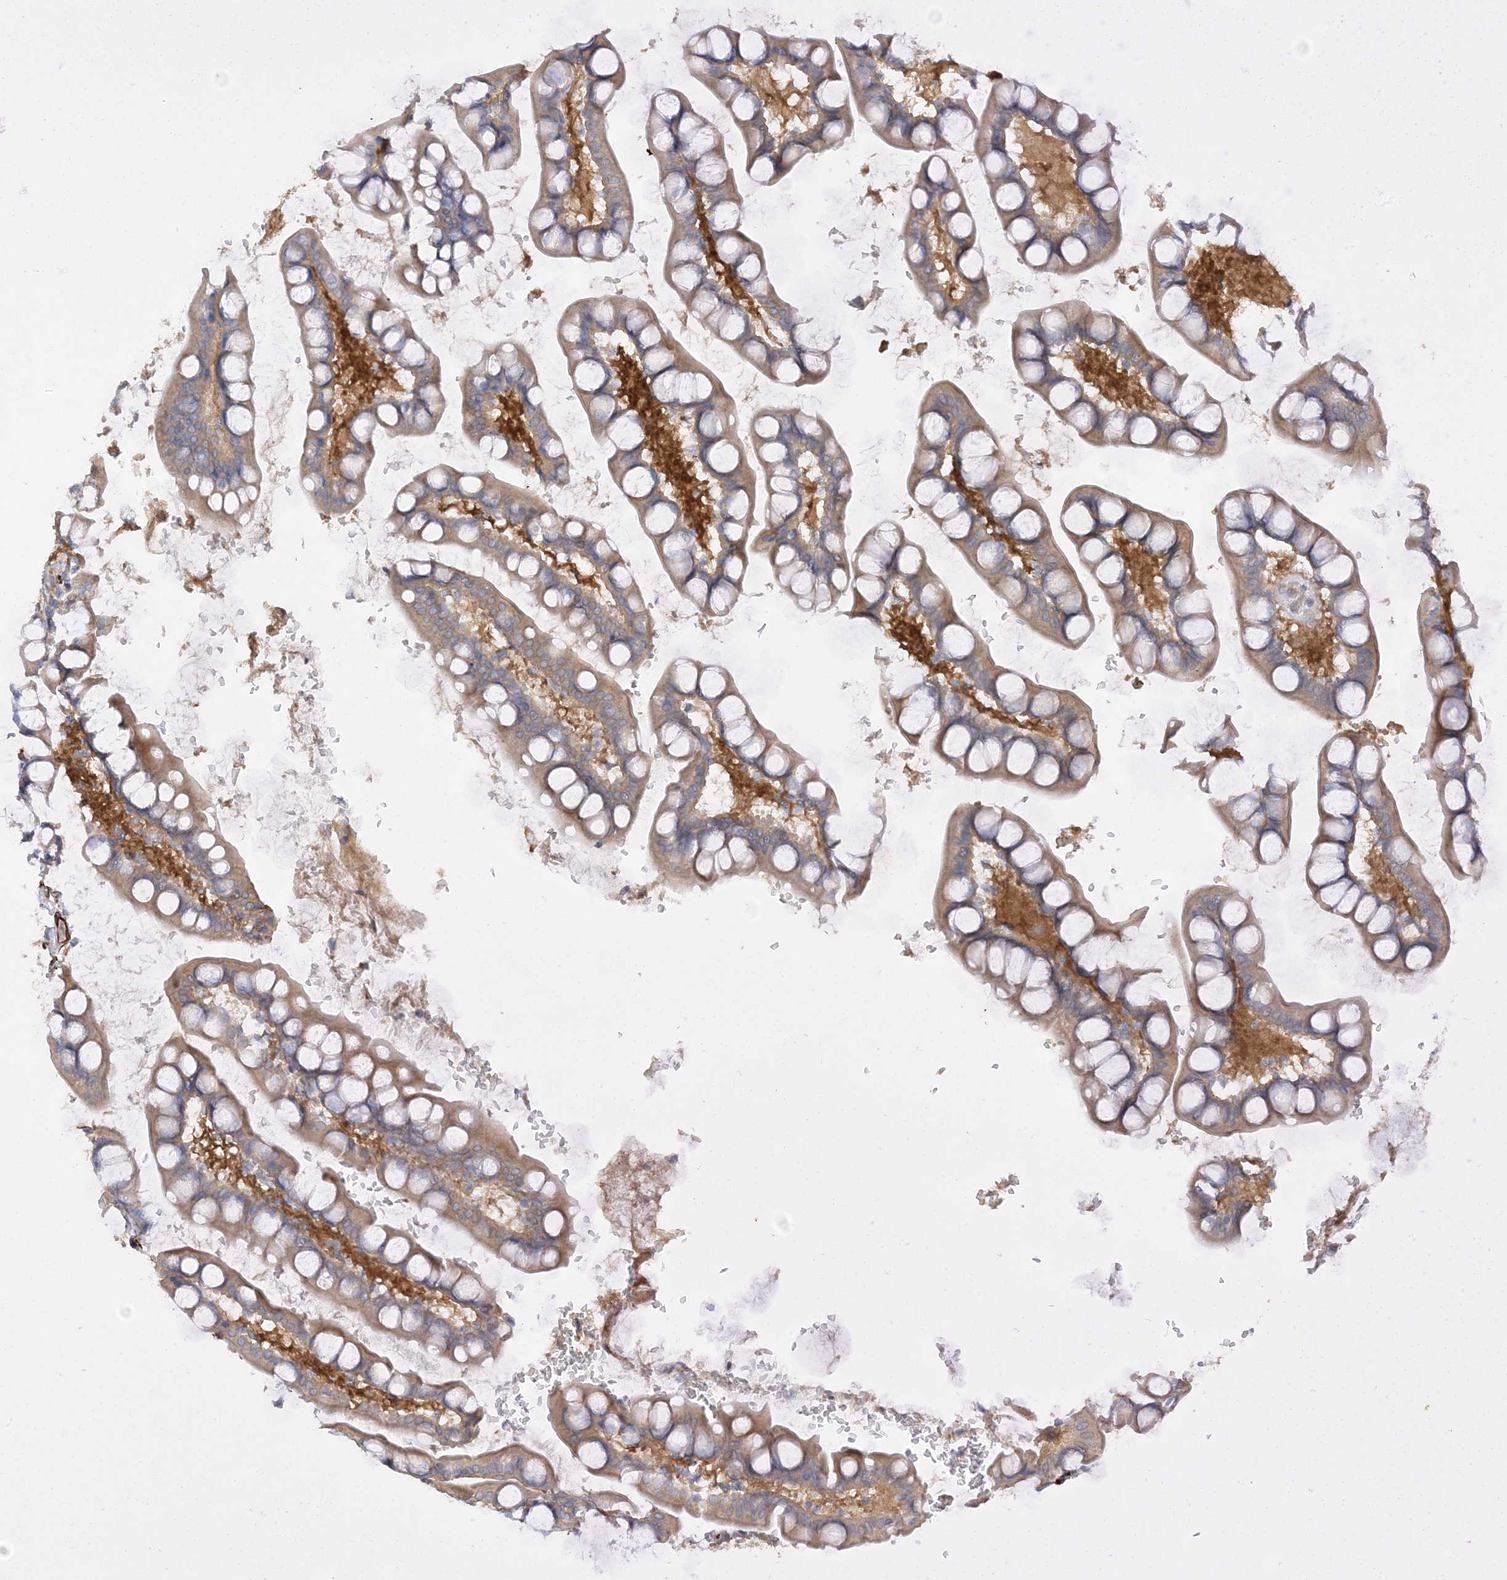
{"staining": {"intensity": "moderate", "quantity": ">75%", "location": "cytoplasmic/membranous"}, "tissue": "small intestine", "cell_type": "Glandular cells", "image_type": "normal", "snomed": [{"axis": "morphology", "description": "Normal tissue, NOS"}, {"axis": "topography", "description": "Small intestine"}], "caption": "A histopathology image showing moderate cytoplasmic/membranous staining in approximately >75% of glandular cells in unremarkable small intestine, as visualized by brown immunohistochemical staining.", "gene": "KIFBP", "patient": {"sex": "male", "age": 52}}